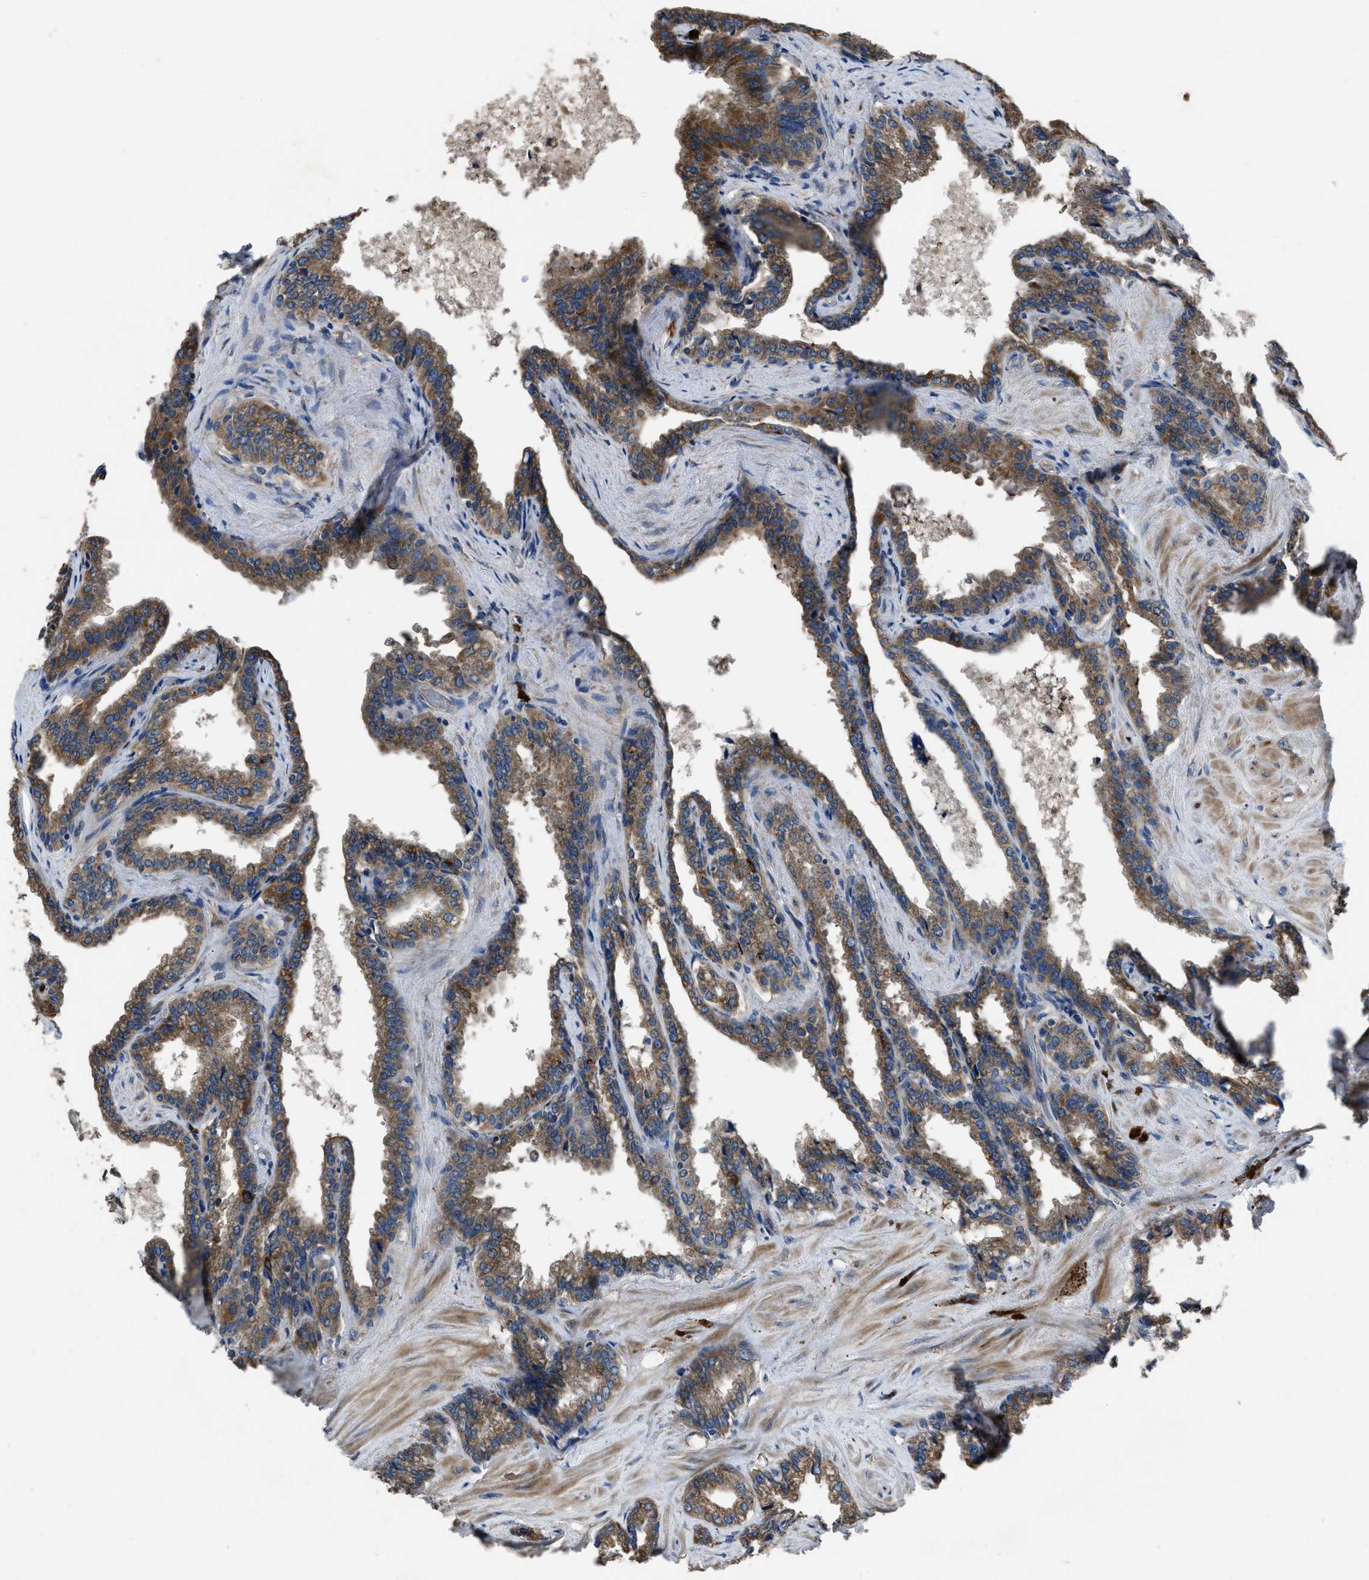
{"staining": {"intensity": "moderate", "quantity": ">75%", "location": "cytoplasmic/membranous"}, "tissue": "seminal vesicle", "cell_type": "Glandular cells", "image_type": "normal", "snomed": [{"axis": "morphology", "description": "Normal tissue, NOS"}, {"axis": "topography", "description": "Seminal veicle"}], "caption": "Moderate cytoplasmic/membranous expression for a protein is seen in about >75% of glandular cells of normal seminal vesicle using immunohistochemistry.", "gene": "ANGPT1", "patient": {"sex": "male", "age": 46}}